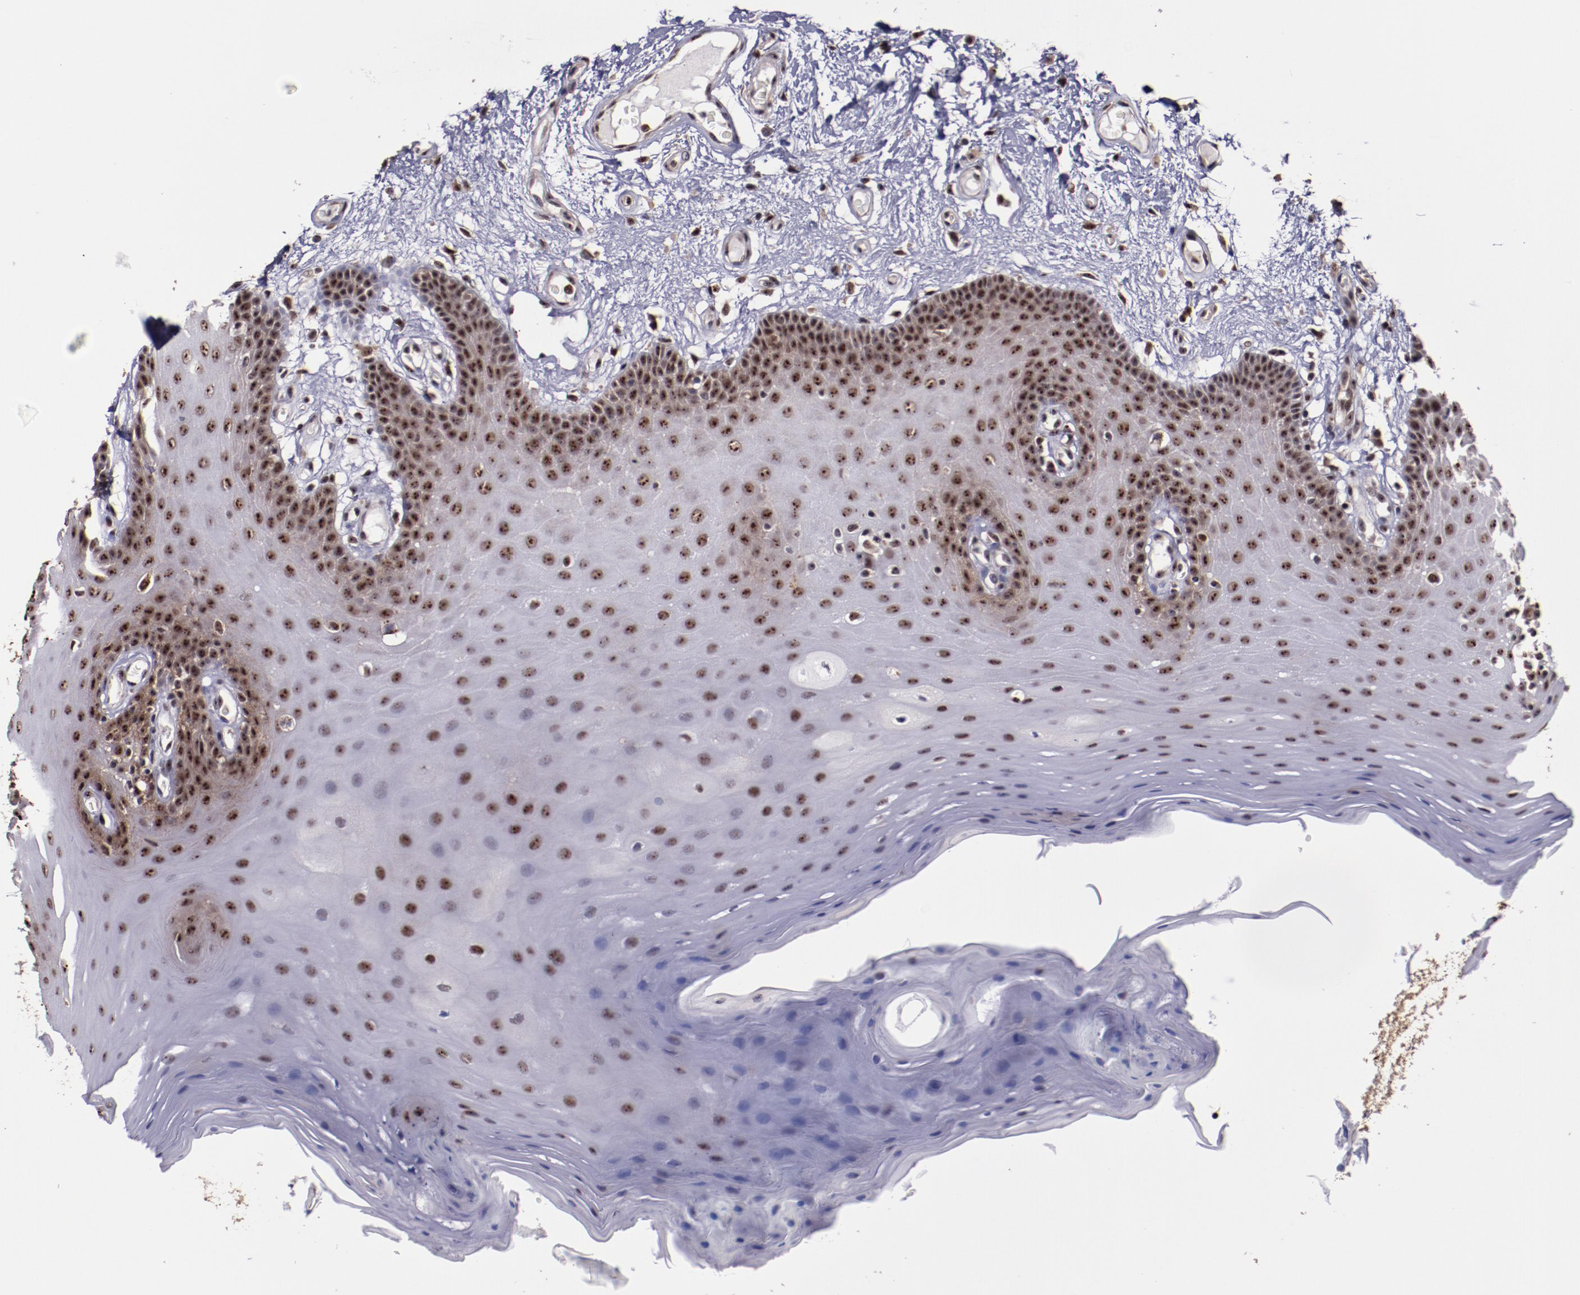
{"staining": {"intensity": "strong", "quantity": ">75%", "location": "nuclear"}, "tissue": "oral mucosa", "cell_type": "Squamous epithelial cells", "image_type": "normal", "snomed": [{"axis": "morphology", "description": "Normal tissue, NOS"}, {"axis": "morphology", "description": "Squamous cell carcinoma, NOS"}, {"axis": "topography", "description": "Skeletal muscle"}, {"axis": "topography", "description": "Oral tissue"}, {"axis": "topography", "description": "Head-Neck"}], "caption": "An image of oral mucosa stained for a protein displays strong nuclear brown staining in squamous epithelial cells. (Stains: DAB (3,3'-diaminobenzidine) in brown, nuclei in blue, Microscopy: brightfield microscopy at high magnification).", "gene": "CECR2", "patient": {"sex": "male", "age": 71}}